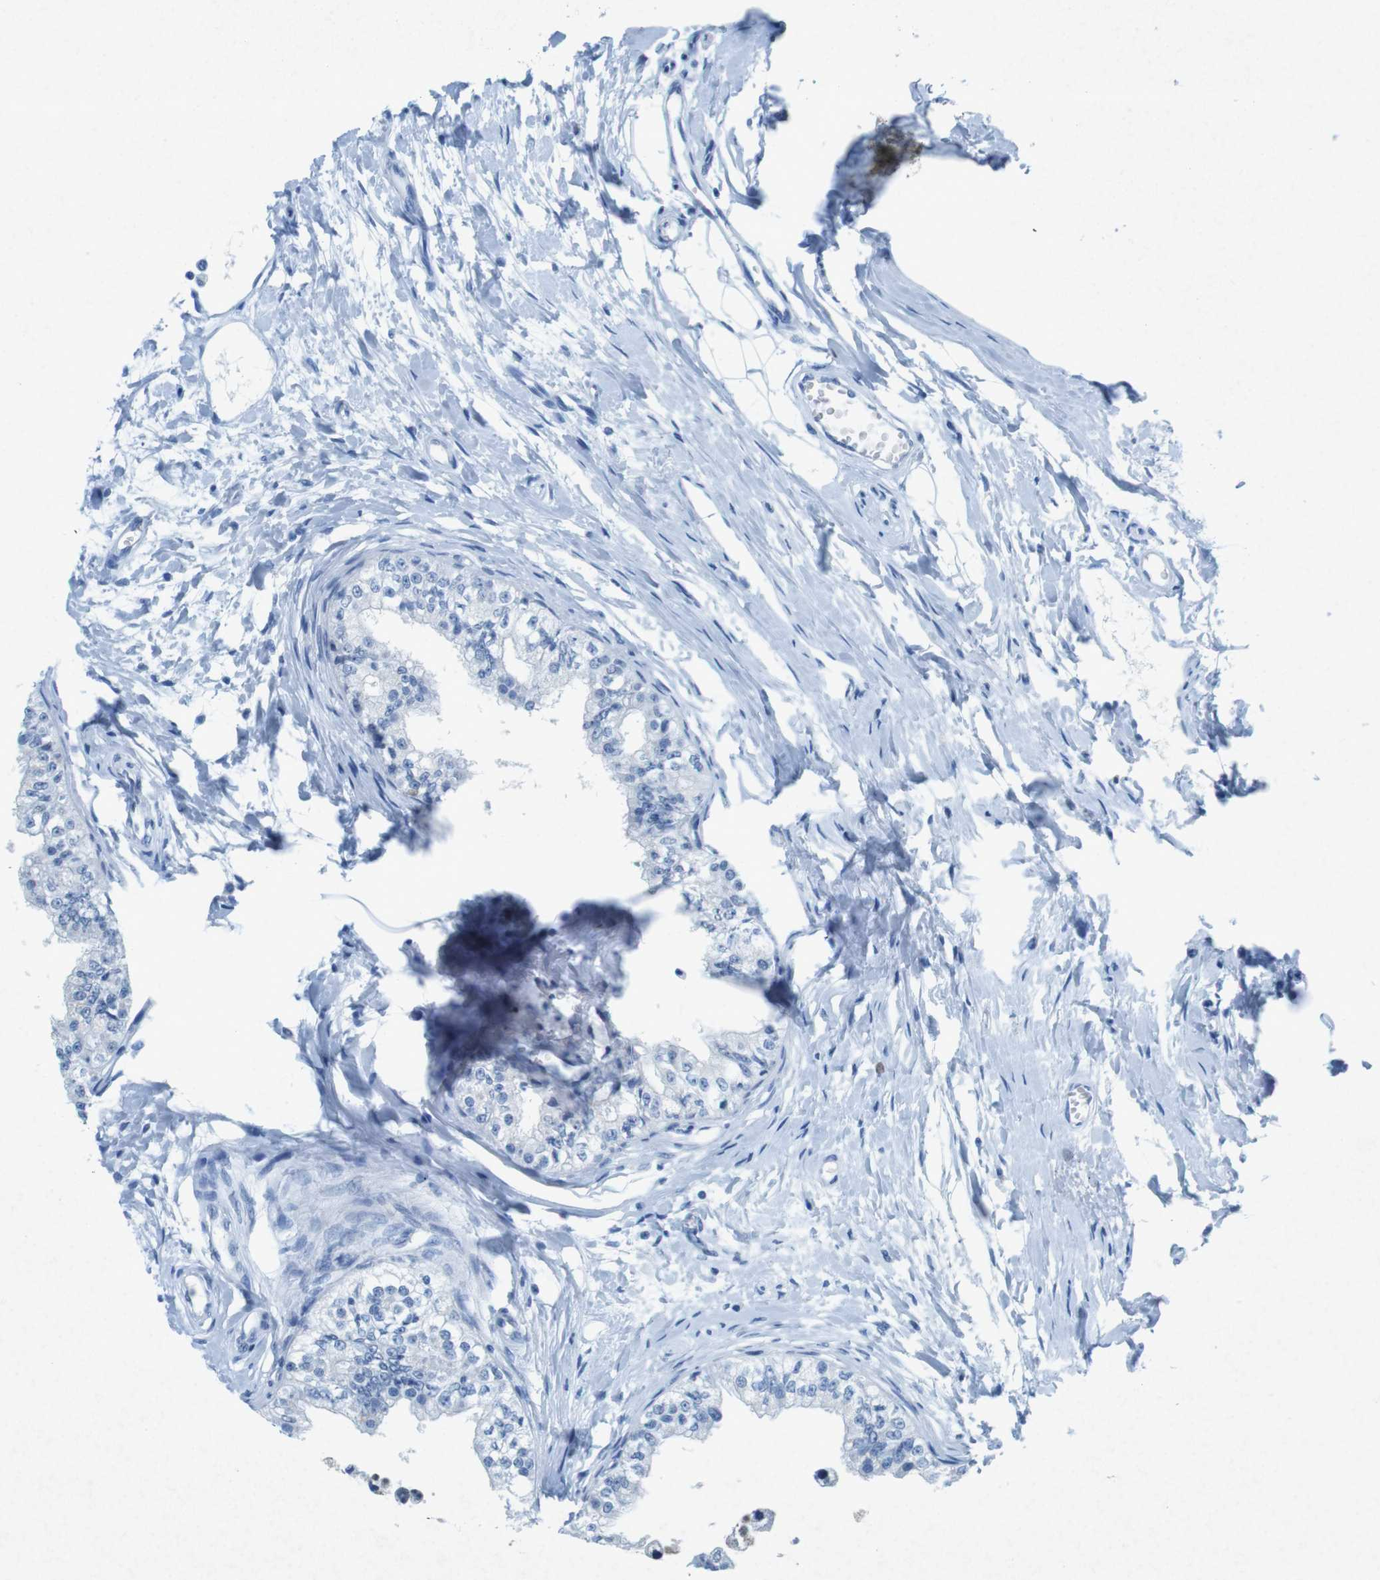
{"staining": {"intensity": "negative", "quantity": "none", "location": "none"}, "tissue": "epididymis", "cell_type": "Glandular cells", "image_type": "normal", "snomed": [{"axis": "morphology", "description": "Normal tissue, NOS"}, {"axis": "morphology", "description": "Adenocarcinoma, metastatic, NOS"}, {"axis": "topography", "description": "Testis"}, {"axis": "topography", "description": "Epididymis"}], "caption": "This is an immunohistochemistry photomicrograph of normal human epididymis. There is no expression in glandular cells.", "gene": "CTAG1B", "patient": {"sex": "male", "age": 26}}